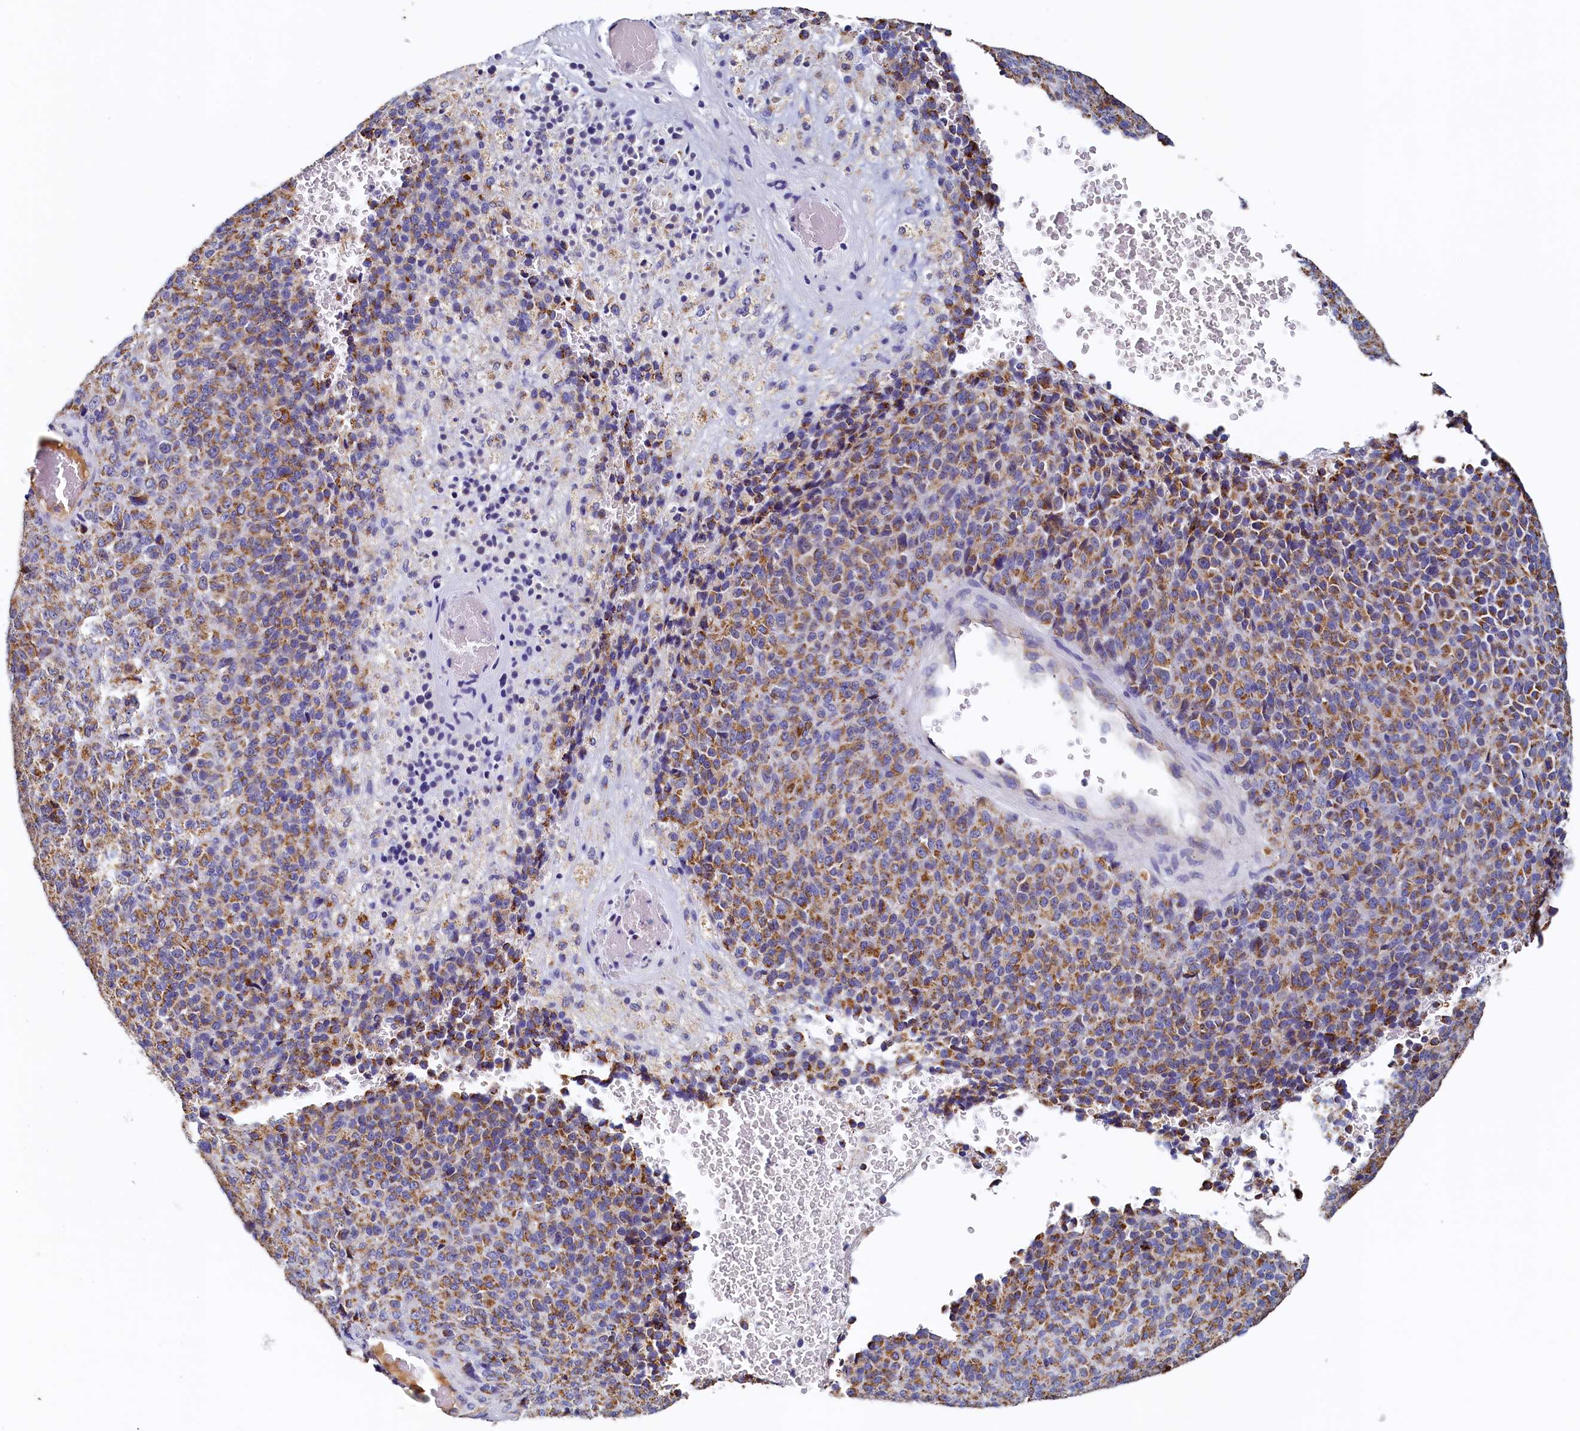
{"staining": {"intensity": "moderate", "quantity": ">75%", "location": "cytoplasmic/membranous"}, "tissue": "melanoma", "cell_type": "Tumor cells", "image_type": "cancer", "snomed": [{"axis": "morphology", "description": "Malignant melanoma, Metastatic site"}, {"axis": "topography", "description": "Brain"}], "caption": "Protein positivity by immunohistochemistry reveals moderate cytoplasmic/membranous staining in approximately >75% of tumor cells in malignant melanoma (metastatic site). (brown staining indicates protein expression, while blue staining denotes nuclei).", "gene": "POC1A", "patient": {"sex": "female", "age": 56}}